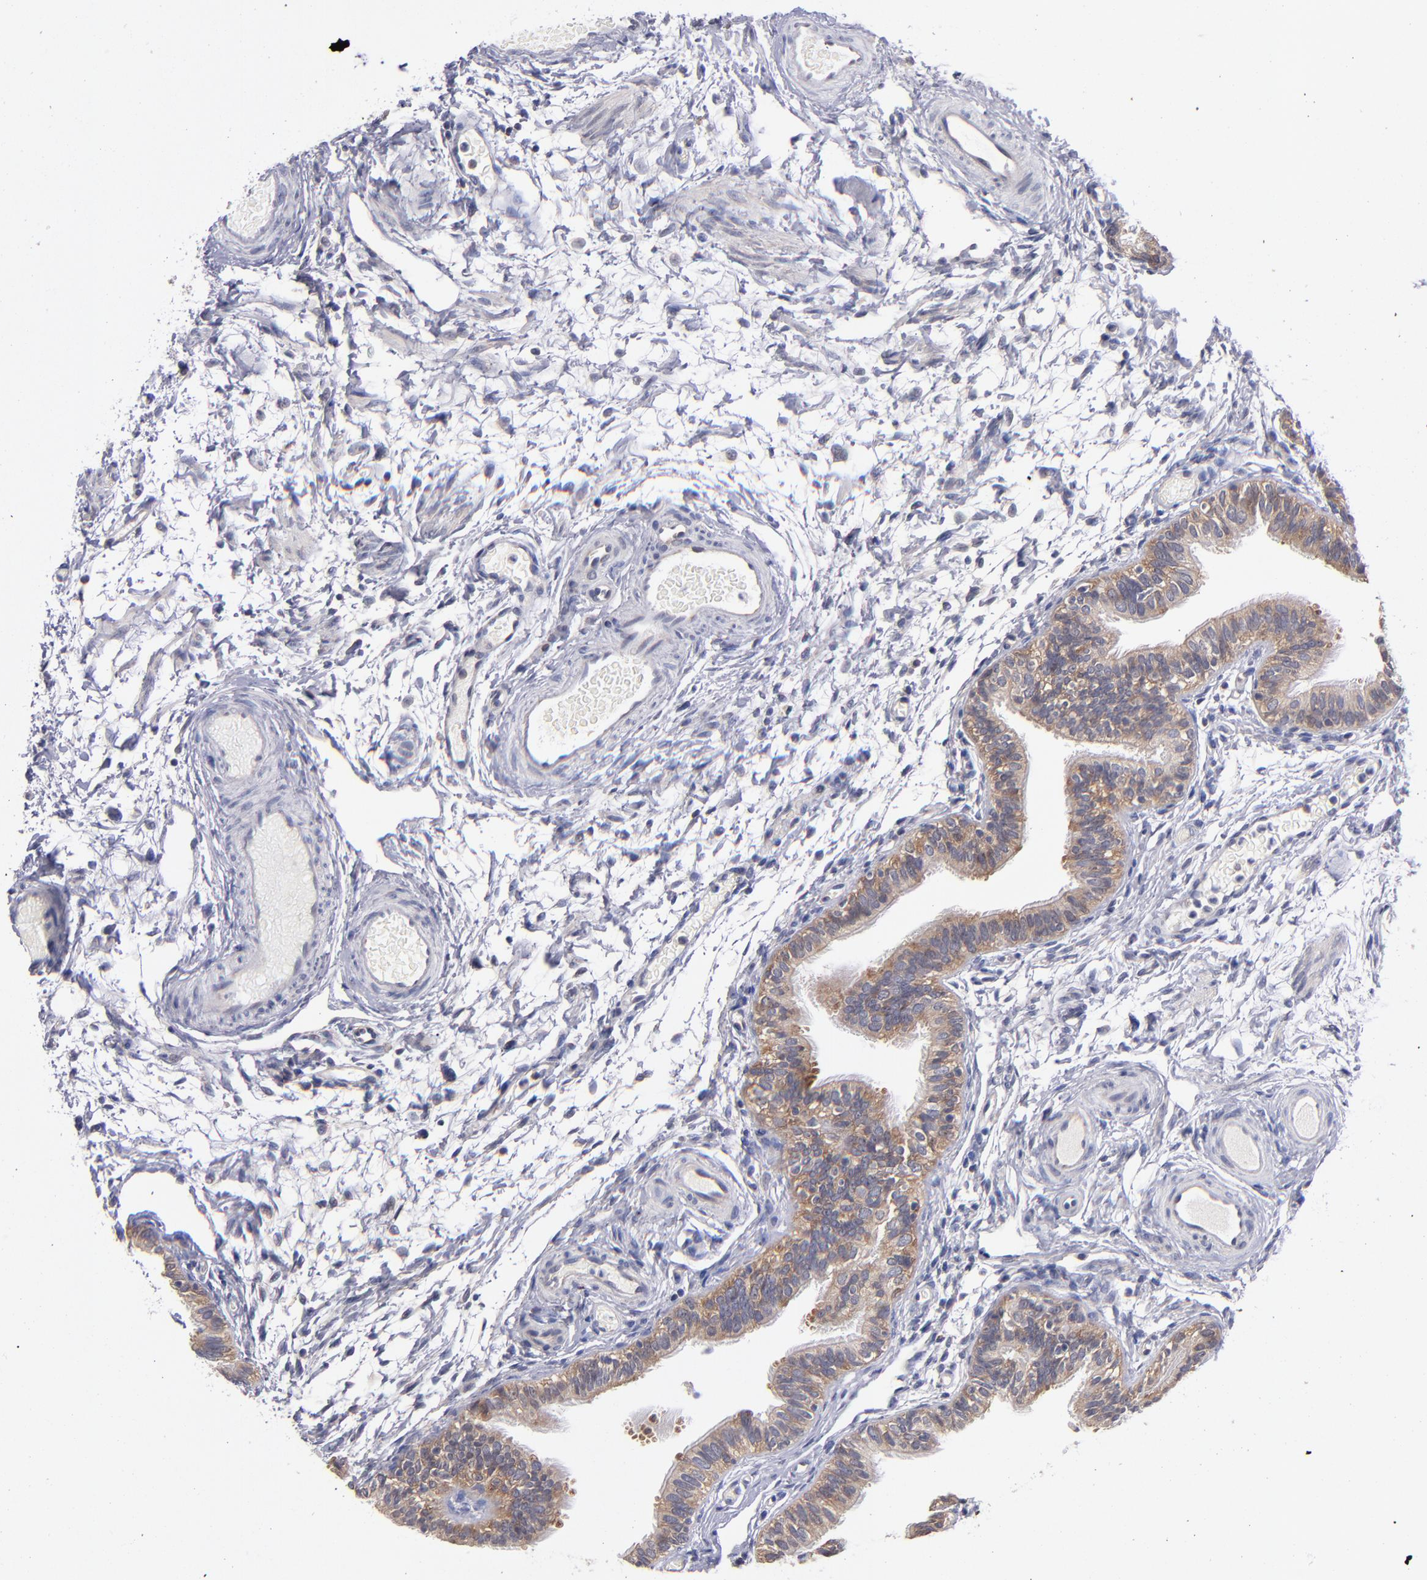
{"staining": {"intensity": "weak", "quantity": ">75%", "location": "cytoplasmic/membranous"}, "tissue": "fallopian tube", "cell_type": "Glandular cells", "image_type": "normal", "snomed": [{"axis": "morphology", "description": "Normal tissue, NOS"}, {"axis": "morphology", "description": "Dermoid, NOS"}, {"axis": "topography", "description": "Fallopian tube"}], "caption": "Protein staining displays weak cytoplasmic/membranous positivity in about >75% of glandular cells in normal fallopian tube.", "gene": "EIF3L", "patient": {"sex": "female", "age": 33}}